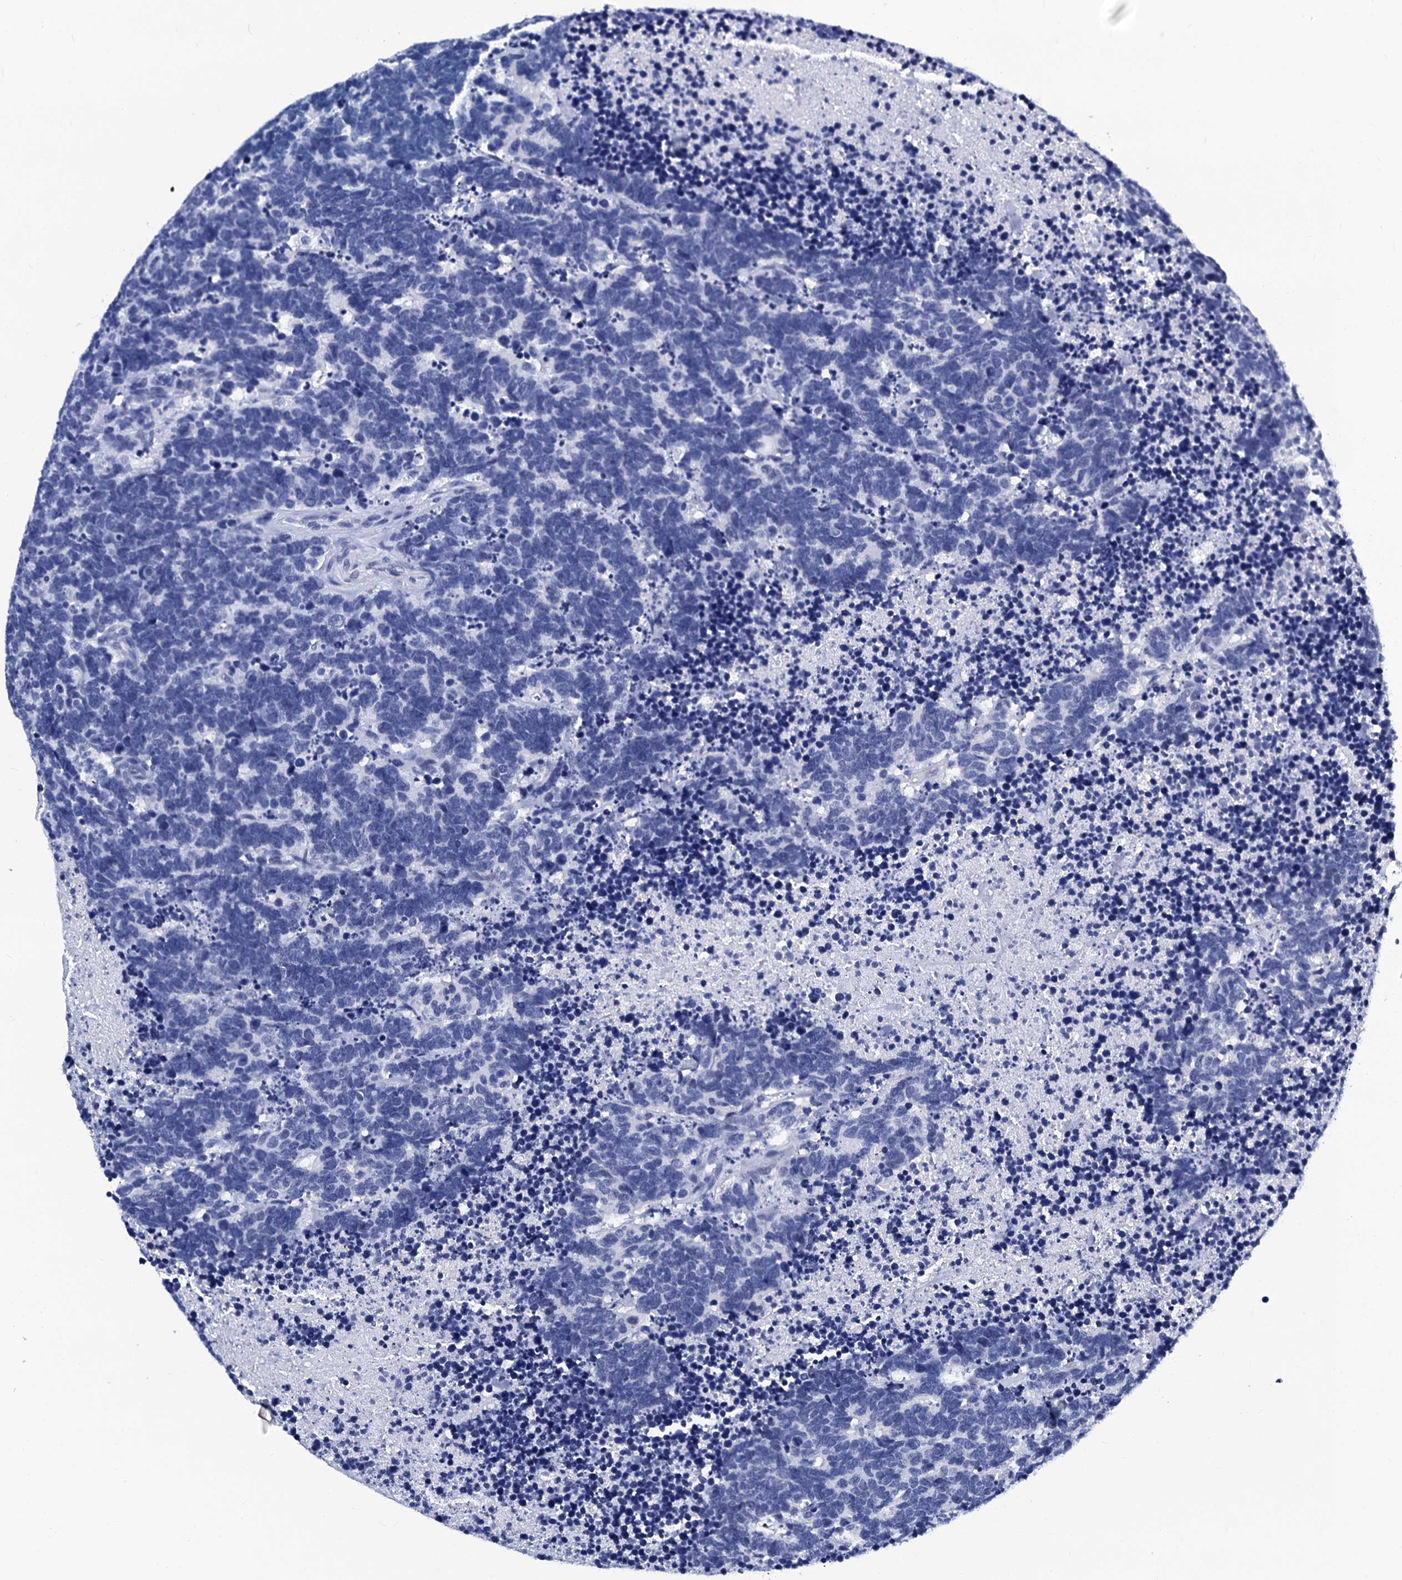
{"staining": {"intensity": "negative", "quantity": "none", "location": "none"}, "tissue": "carcinoid", "cell_type": "Tumor cells", "image_type": "cancer", "snomed": [{"axis": "morphology", "description": "Carcinoma, NOS"}, {"axis": "morphology", "description": "Carcinoid, malignant, NOS"}, {"axis": "topography", "description": "Urinary bladder"}], "caption": "The immunohistochemistry (IHC) photomicrograph has no significant expression in tumor cells of carcinoma tissue.", "gene": "LRRC30", "patient": {"sex": "male", "age": 57}}